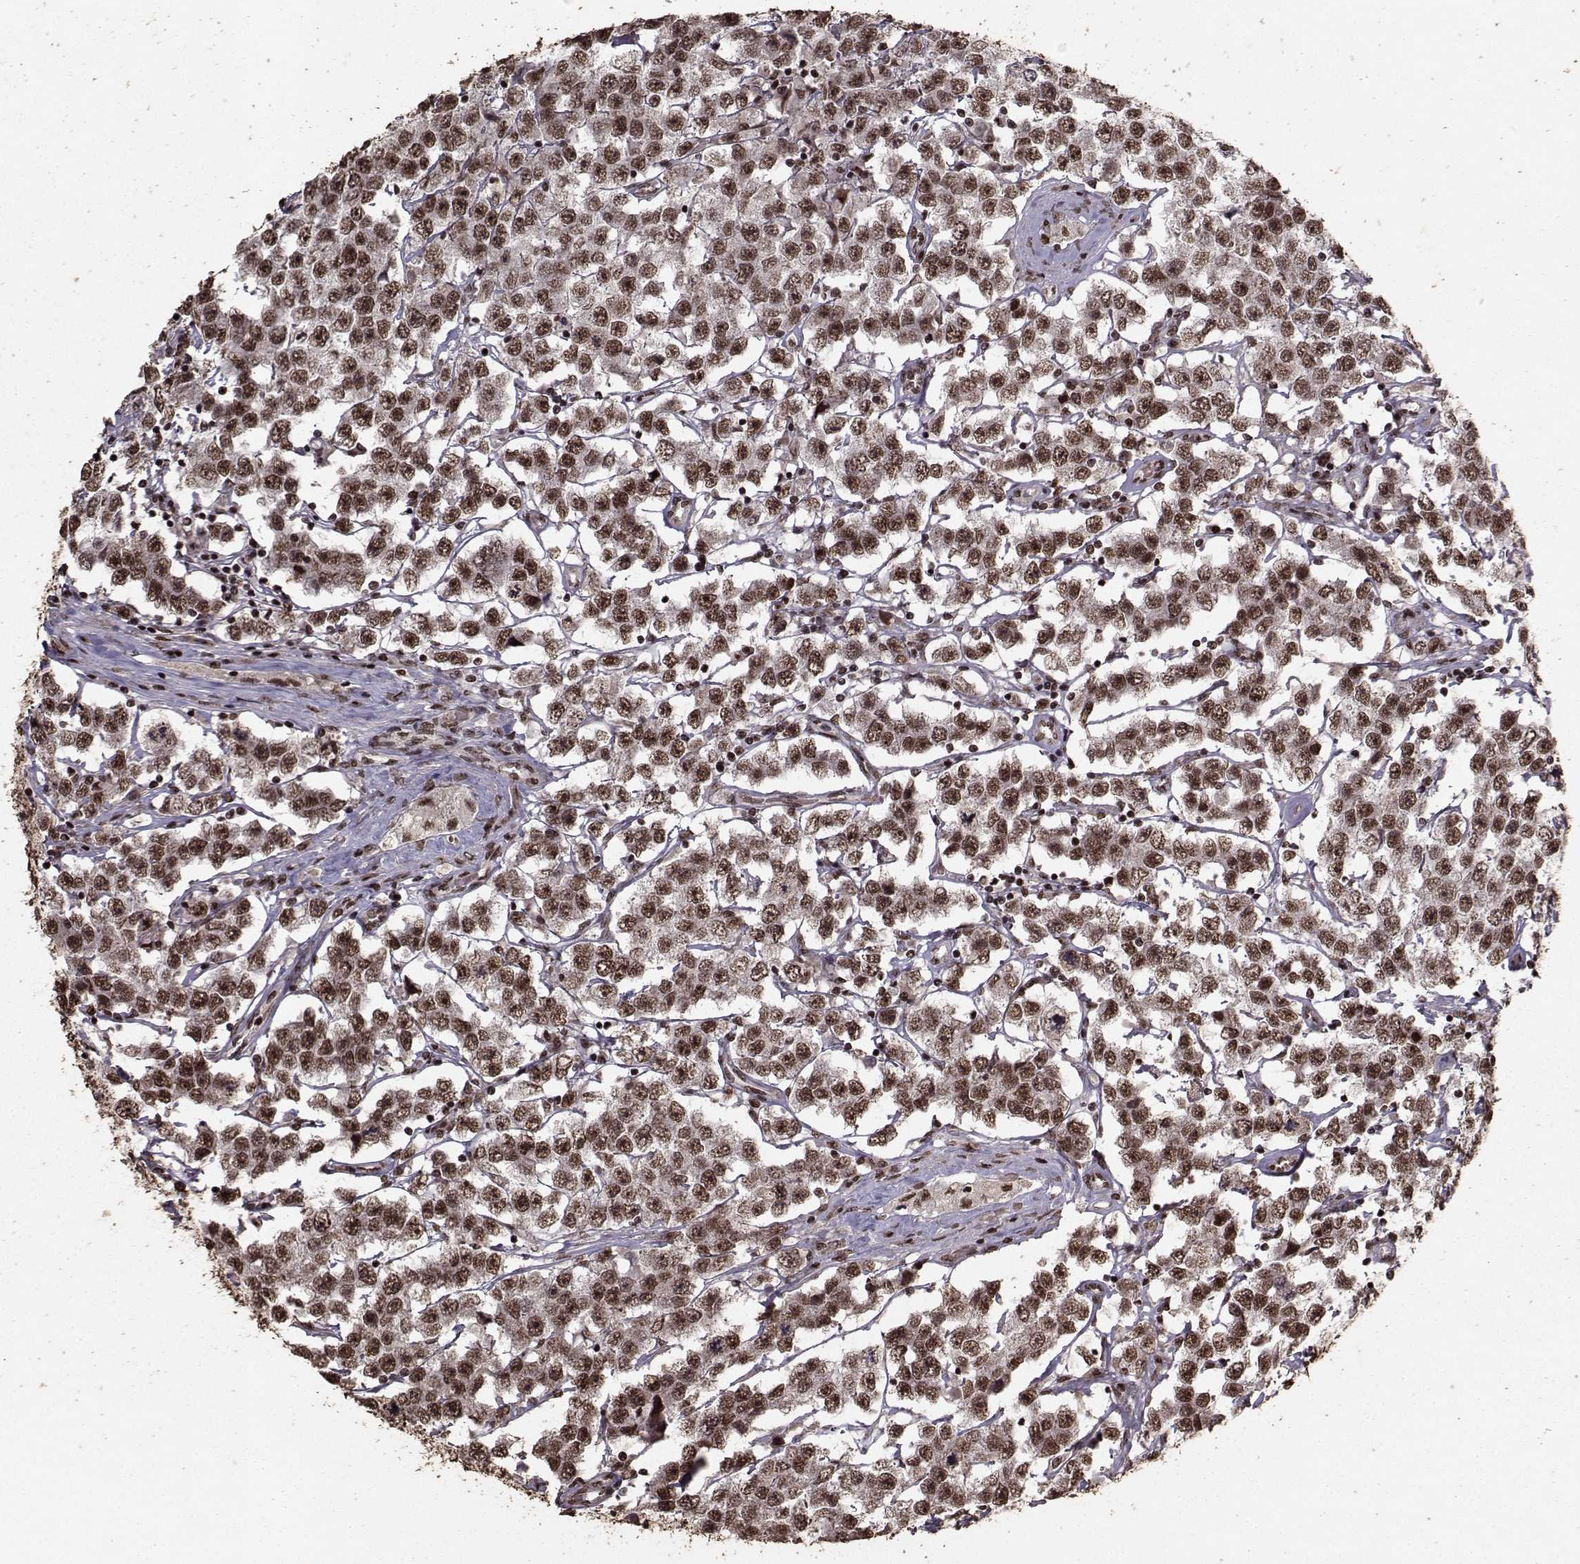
{"staining": {"intensity": "strong", "quantity": ">75%", "location": "cytoplasmic/membranous,nuclear"}, "tissue": "testis cancer", "cell_type": "Tumor cells", "image_type": "cancer", "snomed": [{"axis": "morphology", "description": "Seminoma, NOS"}, {"axis": "topography", "description": "Testis"}], "caption": "This is an image of immunohistochemistry (IHC) staining of testis seminoma, which shows strong expression in the cytoplasmic/membranous and nuclear of tumor cells.", "gene": "SF1", "patient": {"sex": "male", "age": 52}}